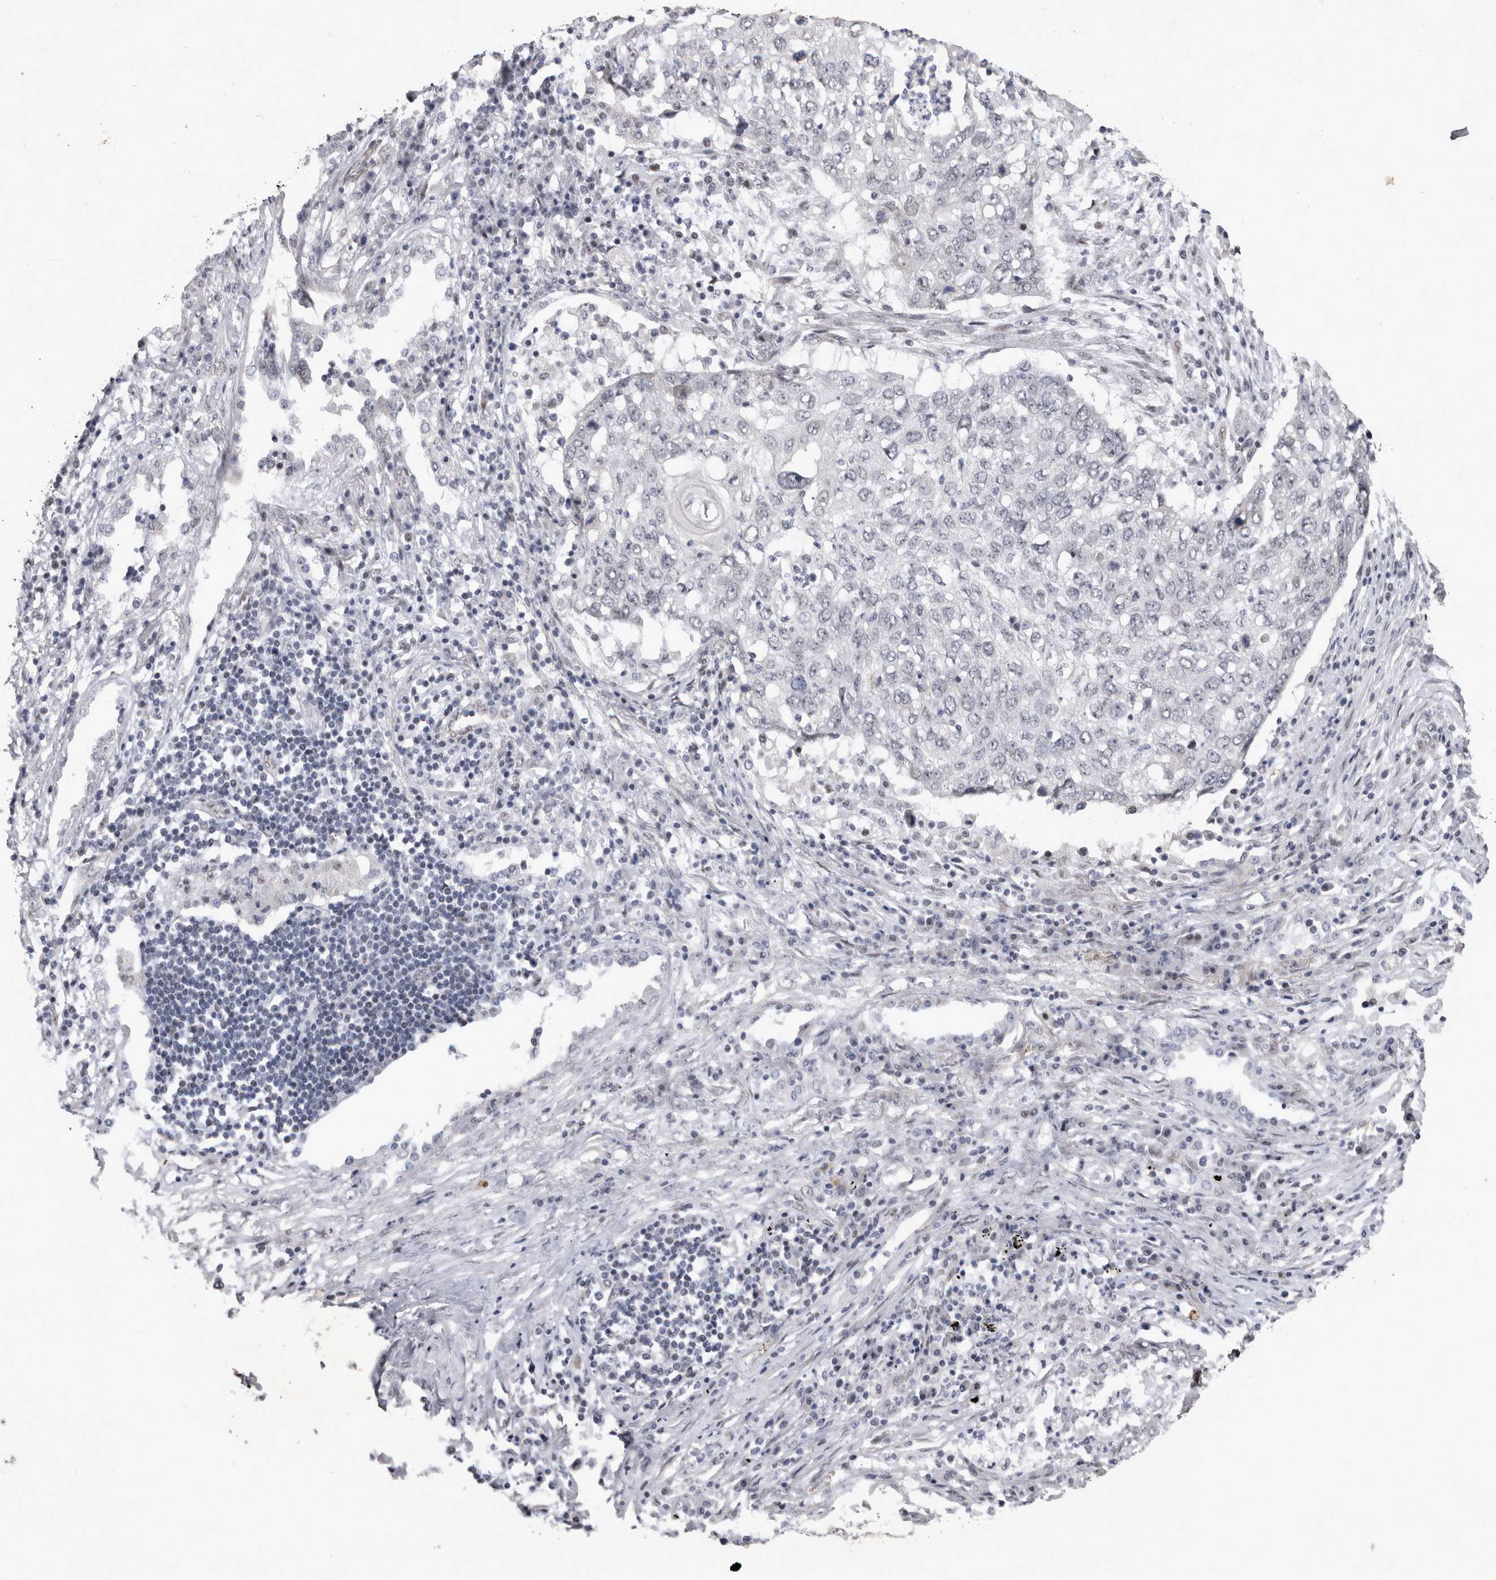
{"staining": {"intensity": "negative", "quantity": "none", "location": "none"}, "tissue": "lung cancer", "cell_type": "Tumor cells", "image_type": "cancer", "snomed": [{"axis": "morphology", "description": "Squamous cell carcinoma, NOS"}, {"axis": "topography", "description": "Lung"}], "caption": "This is an immunohistochemistry (IHC) micrograph of lung squamous cell carcinoma. There is no staining in tumor cells.", "gene": "IFI44", "patient": {"sex": "female", "age": 63}}